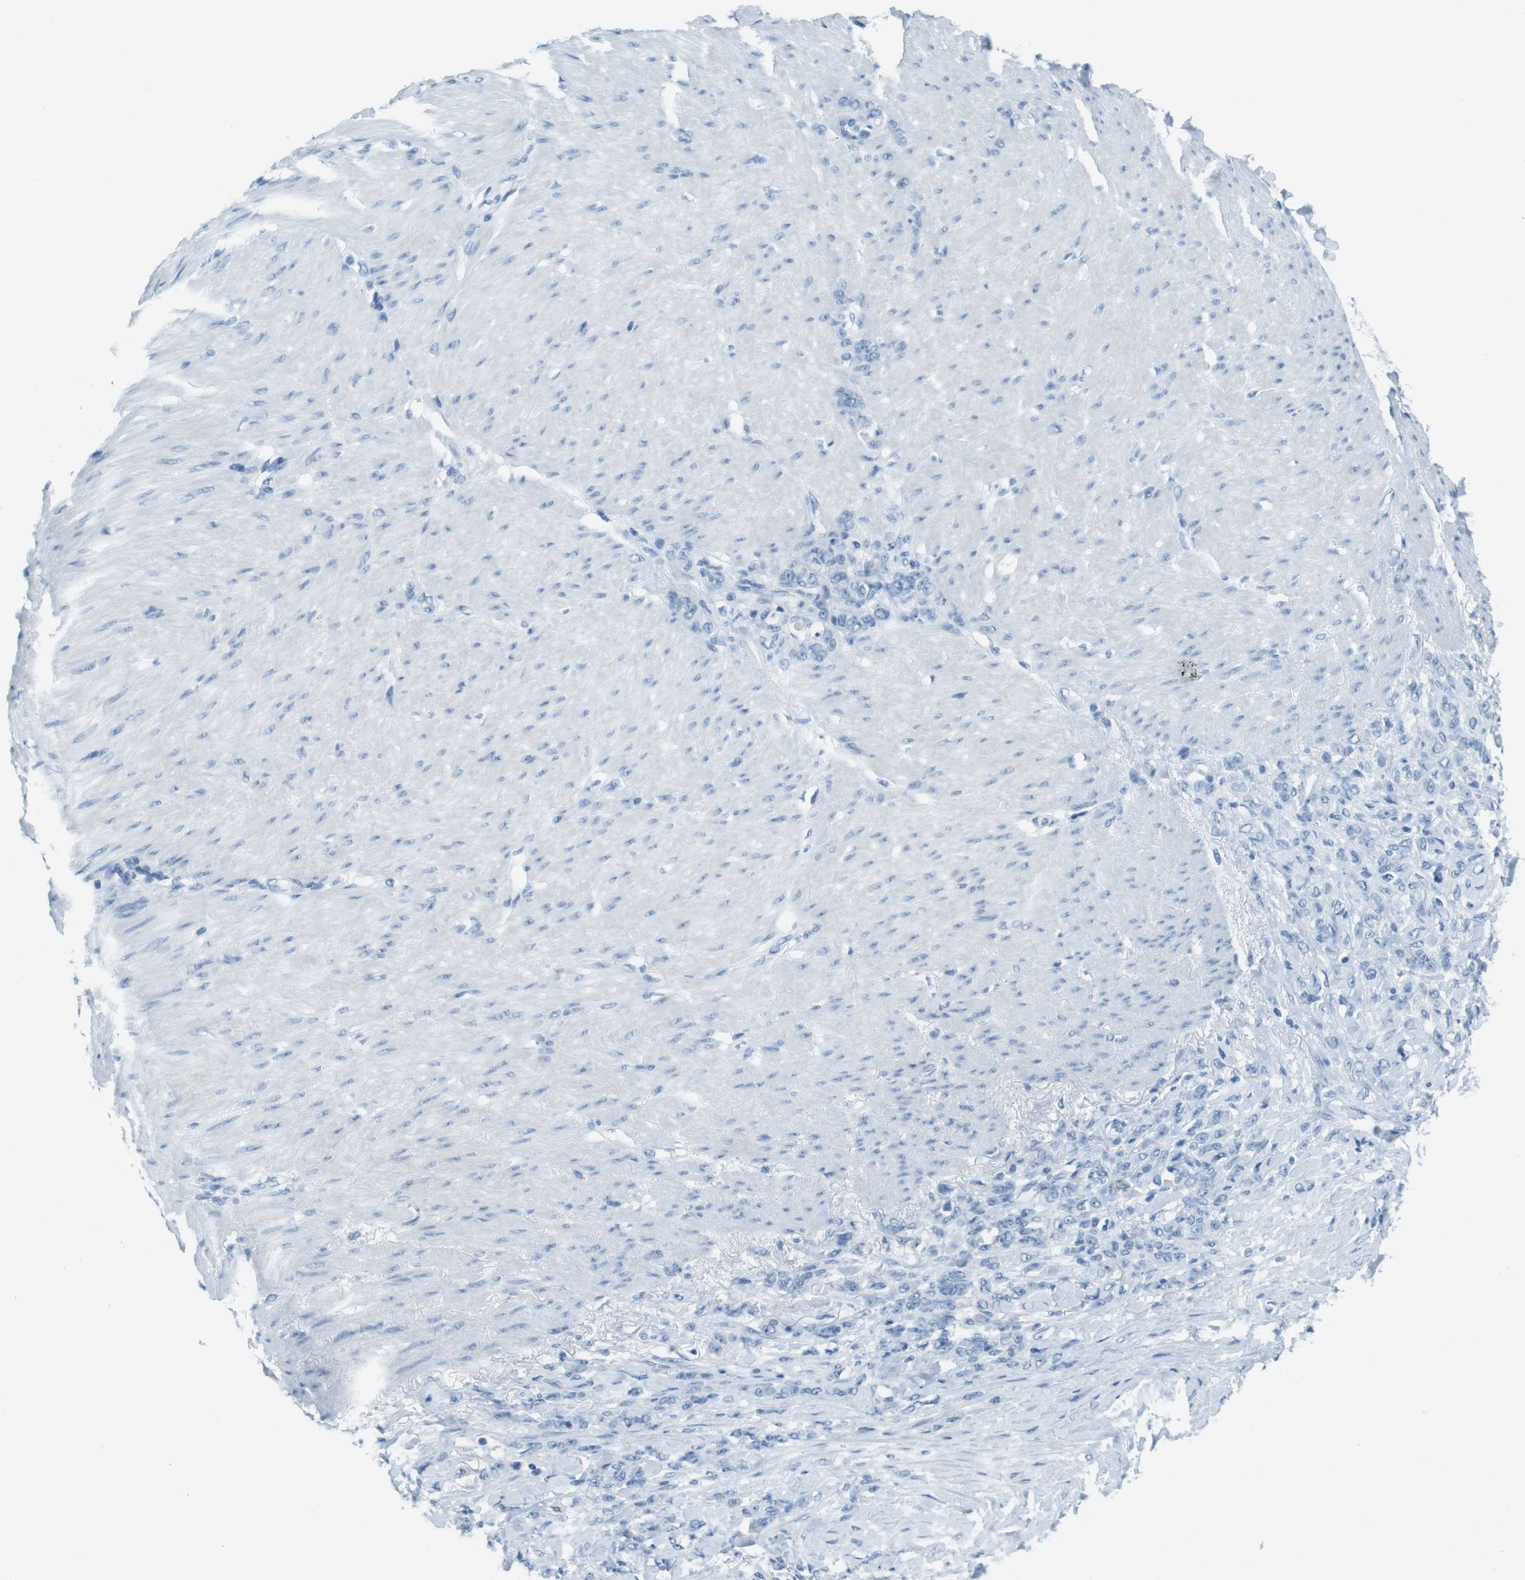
{"staining": {"intensity": "negative", "quantity": "none", "location": "none"}, "tissue": "stomach cancer", "cell_type": "Tumor cells", "image_type": "cancer", "snomed": [{"axis": "morphology", "description": "Adenocarcinoma, NOS"}, {"axis": "topography", "description": "Stomach"}], "caption": "High power microscopy micrograph of an immunohistochemistry (IHC) photomicrograph of stomach adenocarcinoma, revealing no significant expression in tumor cells. The staining was performed using DAB to visualize the protein expression in brown, while the nuclei were stained in blue with hematoxylin (Magnification: 20x).", "gene": "TMEM207", "patient": {"sex": "male", "age": 82}}